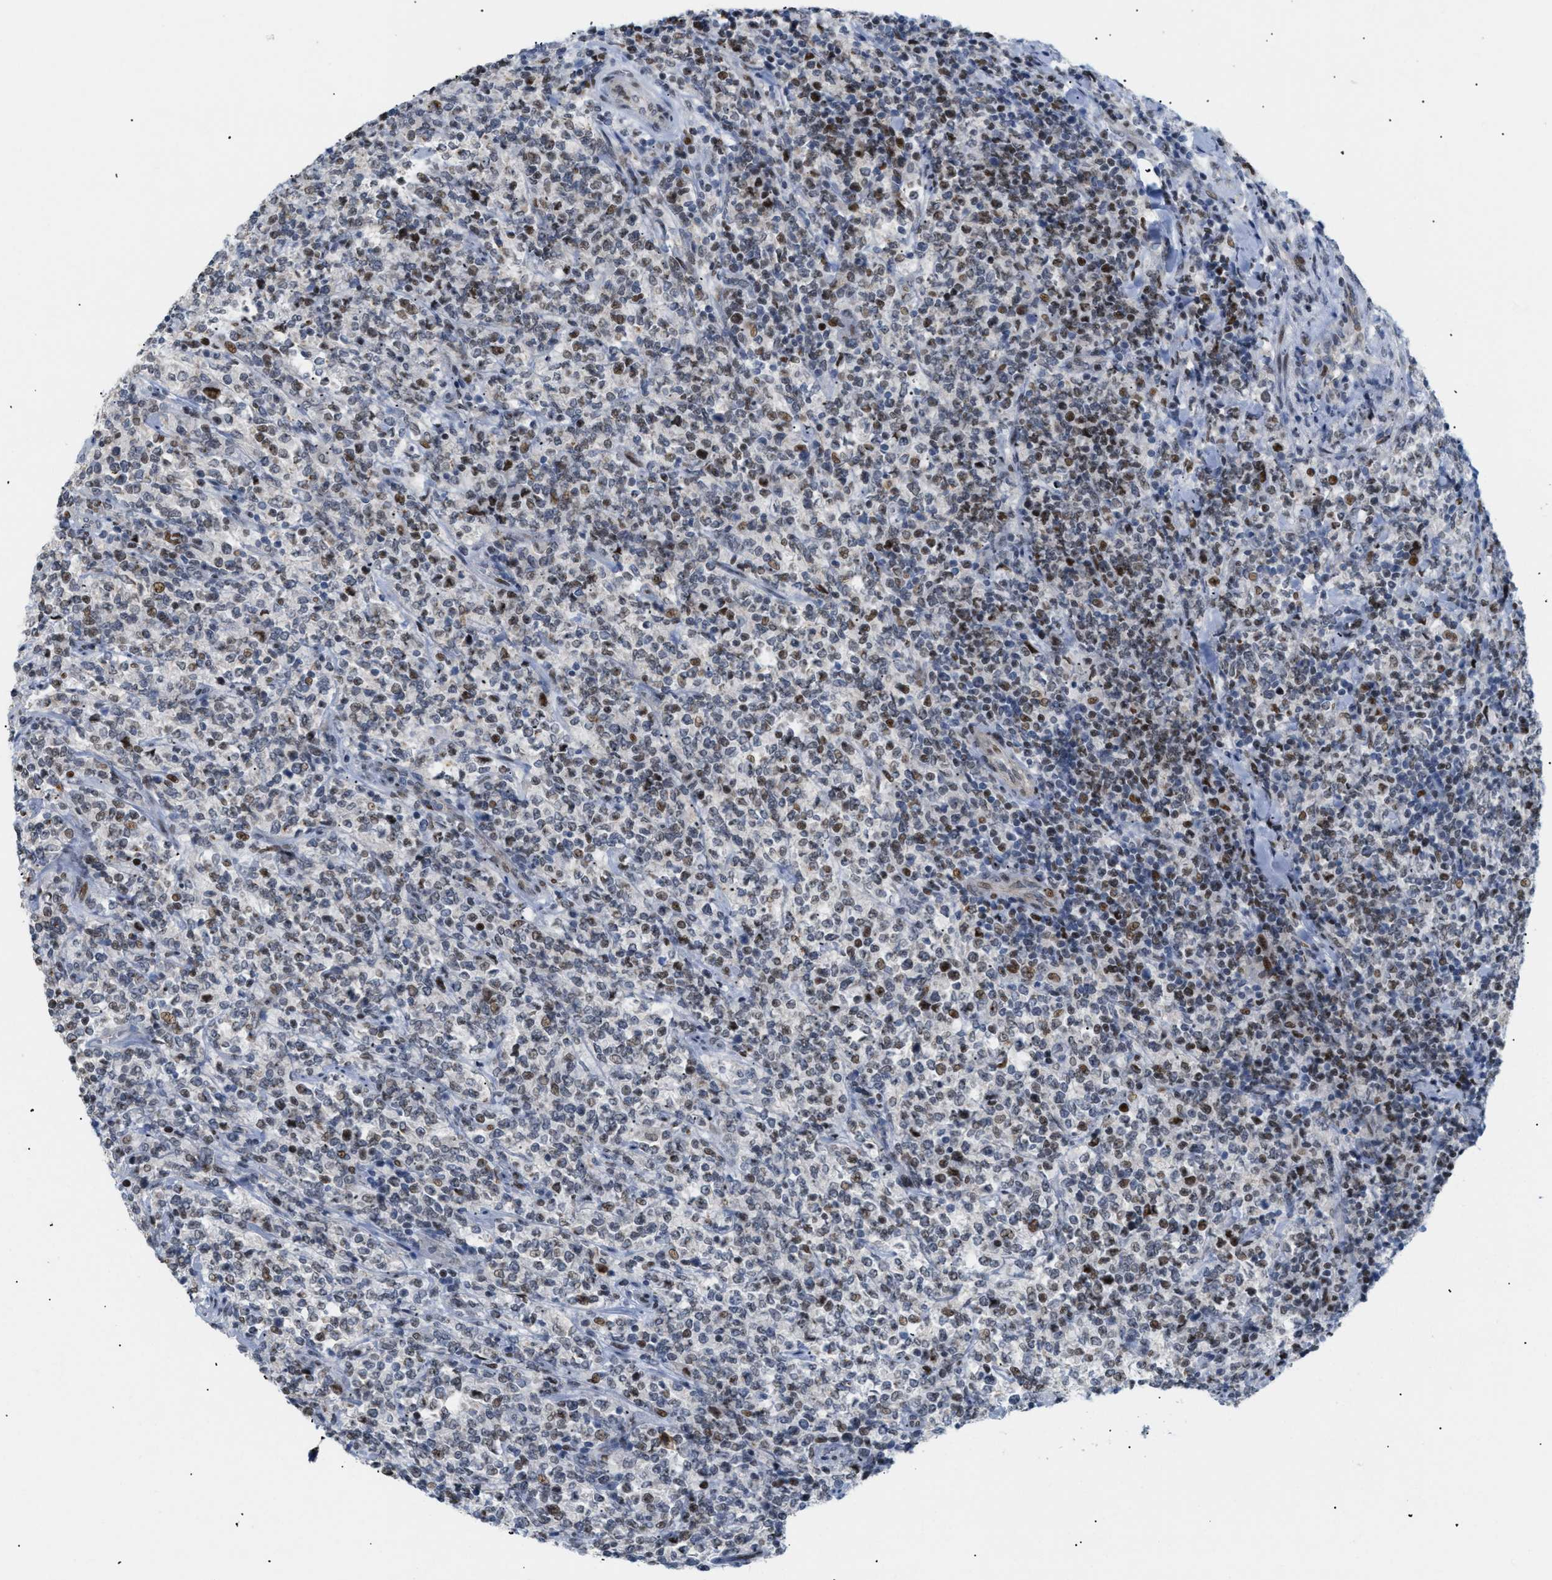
{"staining": {"intensity": "moderate", "quantity": ">75%", "location": "nuclear"}, "tissue": "lymphoma", "cell_type": "Tumor cells", "image_type": "cancer", "snomed": [{"axis": "morphology", "description": "Malignant lymphoma, non-Hodgkin's type, High grade"}, {"axis": "topography", "description": "Soft tissue"}], "caption": "This is a photomicrograph of immunohistochemistry staining of lymphoma, which shows moderate staining in the nuclear of tumor cells.", "gene": "MED1", "patient": {"sex": "male", "age": 18}}